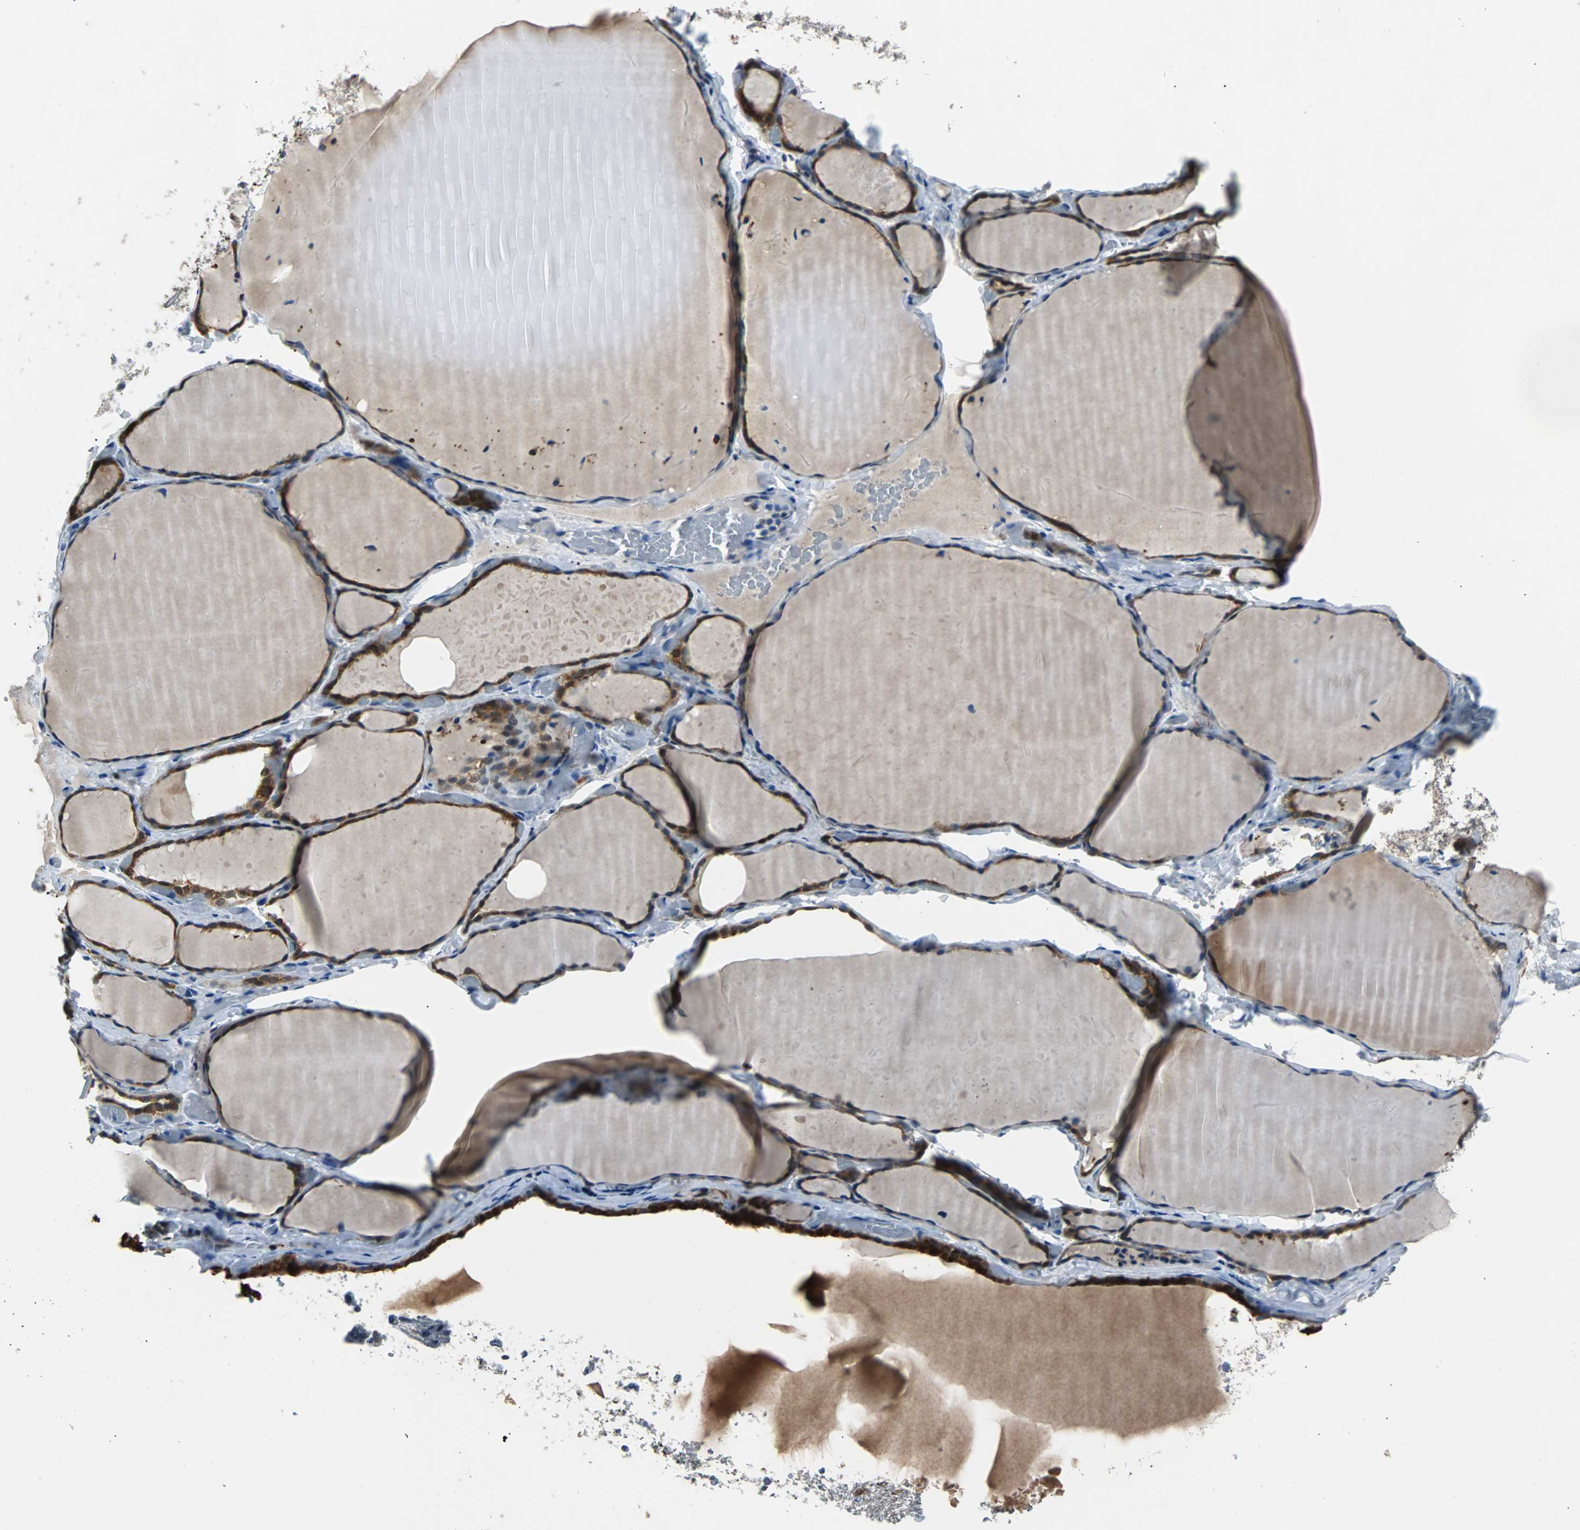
{"staining": {"intensity": "strong", "quantity": ">75%", "location": "cytoplasmic/membranous"}, "tissue": "thyroid gland", "cell_type": "Glandular cells", "image_type": "normal", "snomed": [{"axis": "morphology", "description": "Normal tissue, NOS"}, {"axis": "topography", "description": "Thyroid gland"}], "caption": "Glandular cells display high levels of strong cytoplasmic/membranous positivity in about >75% of cells in unremarkable human thyroid gland.", "gene": "USP28", "patient": {"sex": "female", "age": 22}}